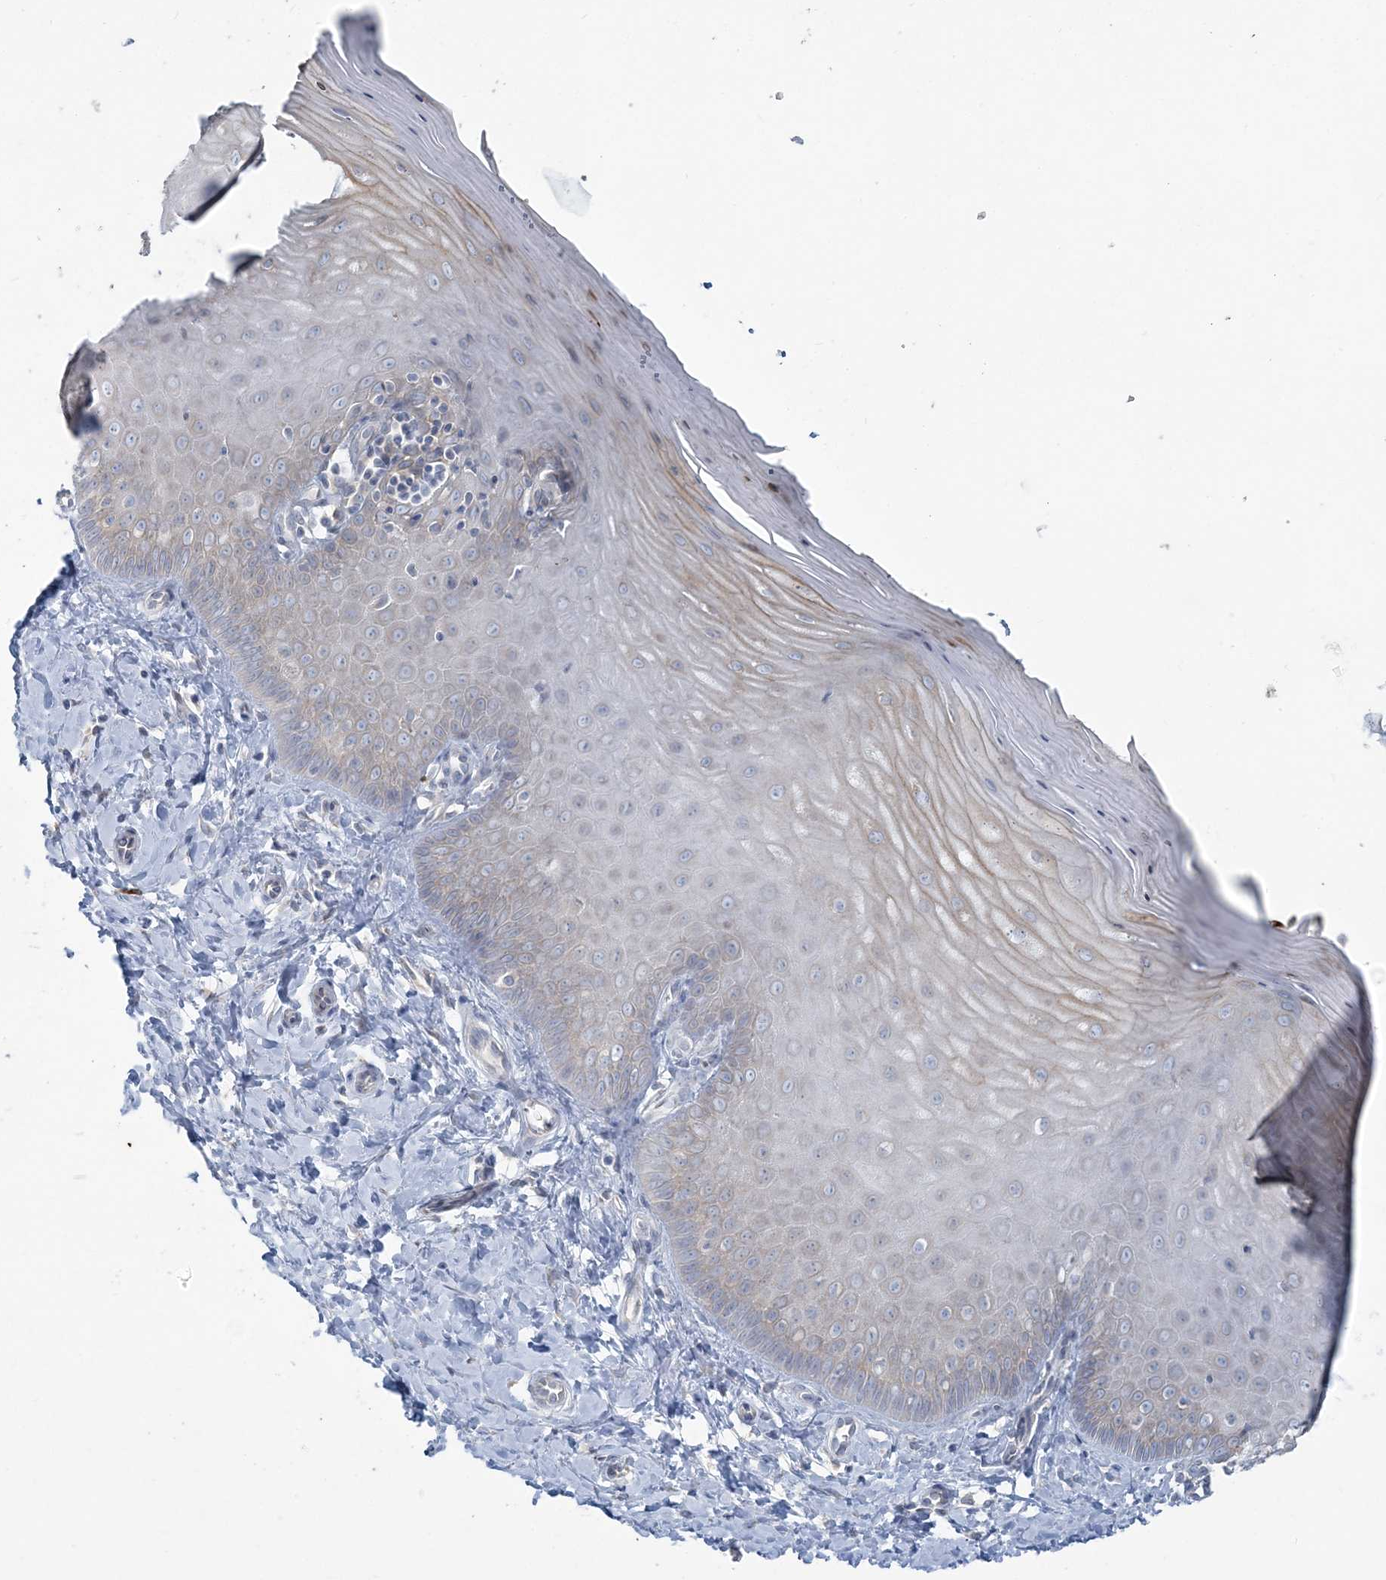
{"staining": {"intensity": "negative", "quantity": "none", "location": "none"}, "tissue": "cervix", "cell_type": "Glandular cells", "image_type": "normal", "snomed": [{"axis": "morphology", "description": "Normal tissue, NOS"}, {"axis": "topography", "description": "Cervix"}], "caption": "Benign cervix was stained to show a protein in brown. There is no significant expression in glandular cells. (Immunohistochemistry, brightfield microscopy, high magnification).", "gene": "CCNJ", "patient": {"sex": "female", "age": 55}}